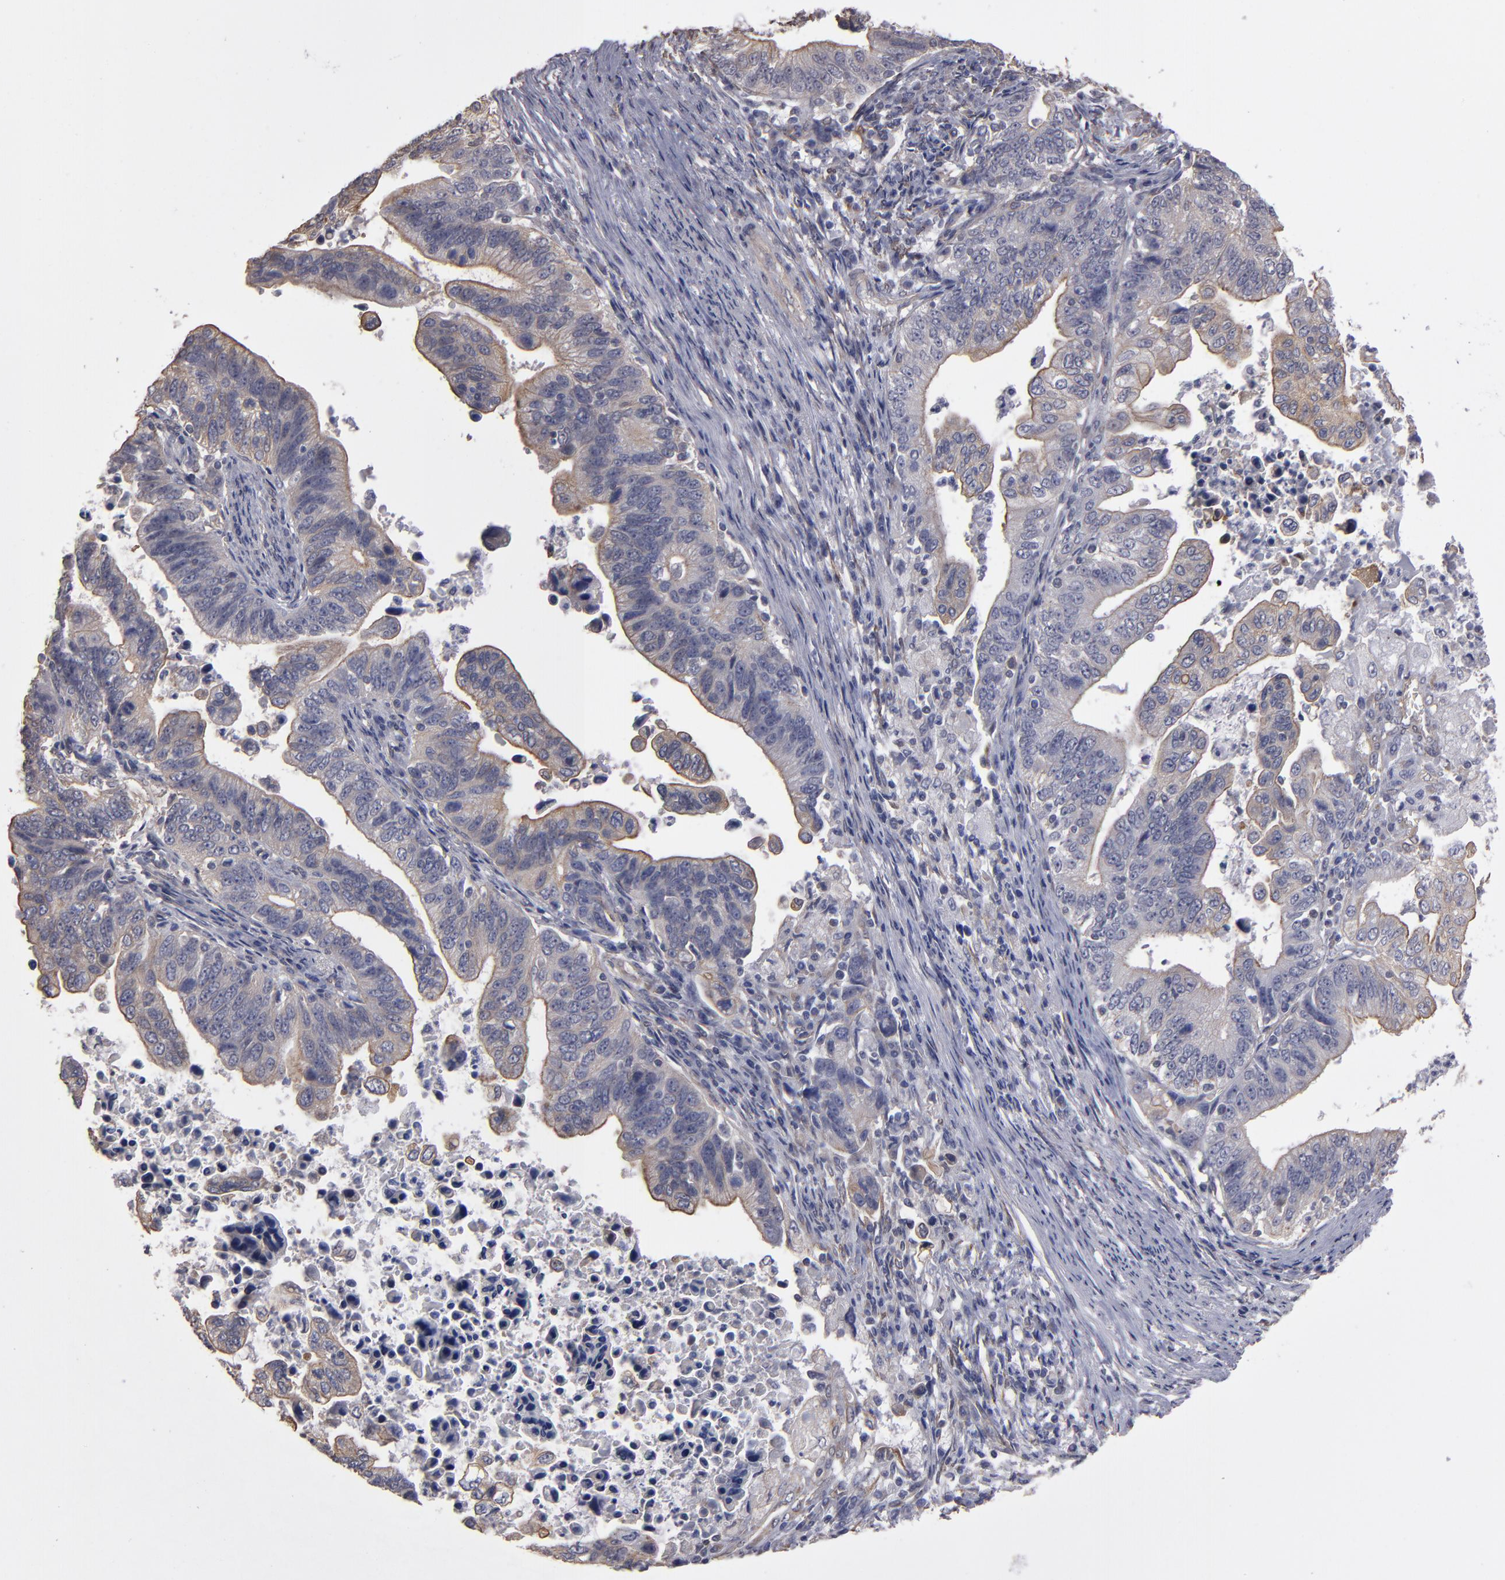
{"staining": {"intensity": "weak", "quantity": ">75%", "location": "cytoplasmic/membranous"}, "tissue": "stomach cancer", "cell_type": "Tumor cells", "image_type": "cancer", "snomed": [{"axis": "morphology", "description": "Adenocarcinoma, NOS"}, {"axis": "topography", "description": "Stomach, upper"}], "caption": "A brown stain highlights weak cytoplasmic/membranous positivity of a protein in stomach cancer tumor cells.", "gene": "NDRG2", "patient": {"sex": "female", "age": 50}}